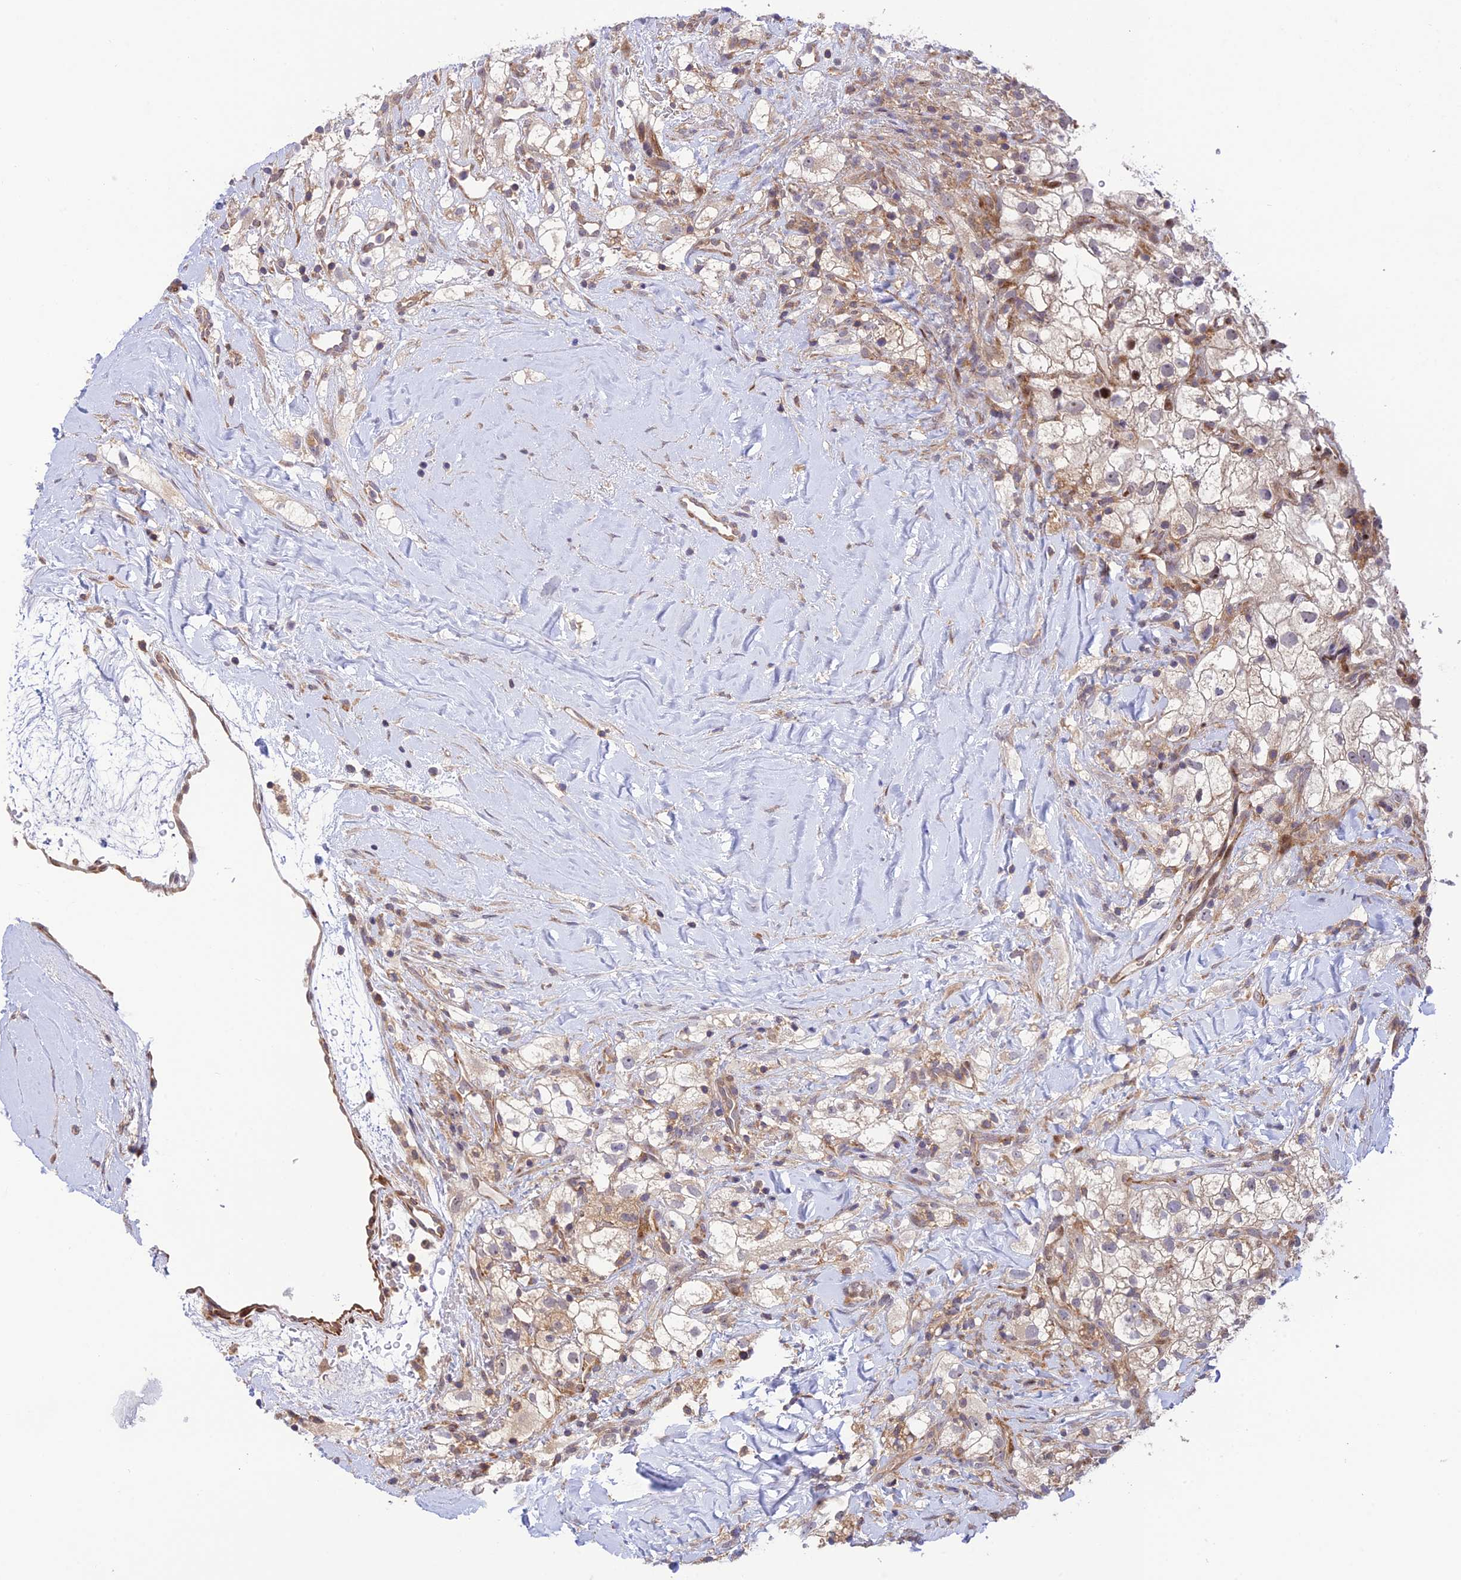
{"staining": {"intensity": "negative", "quantity": "none", "location": "none"}, "tissue": "renal cancer", "cell_type": "Tumor cells", "image_type": "cancer", "snomed": [{"axis": "morphology", "description": "Adenocarcinoma, NOS"}, {"axis": "topography", "description": "Kidney"}], "caption": "There is no significant expression in tumor cells of renal adenocarcinoma.", "gene": "ZNF584", "patient": {"sex": "male", "age": 59}}